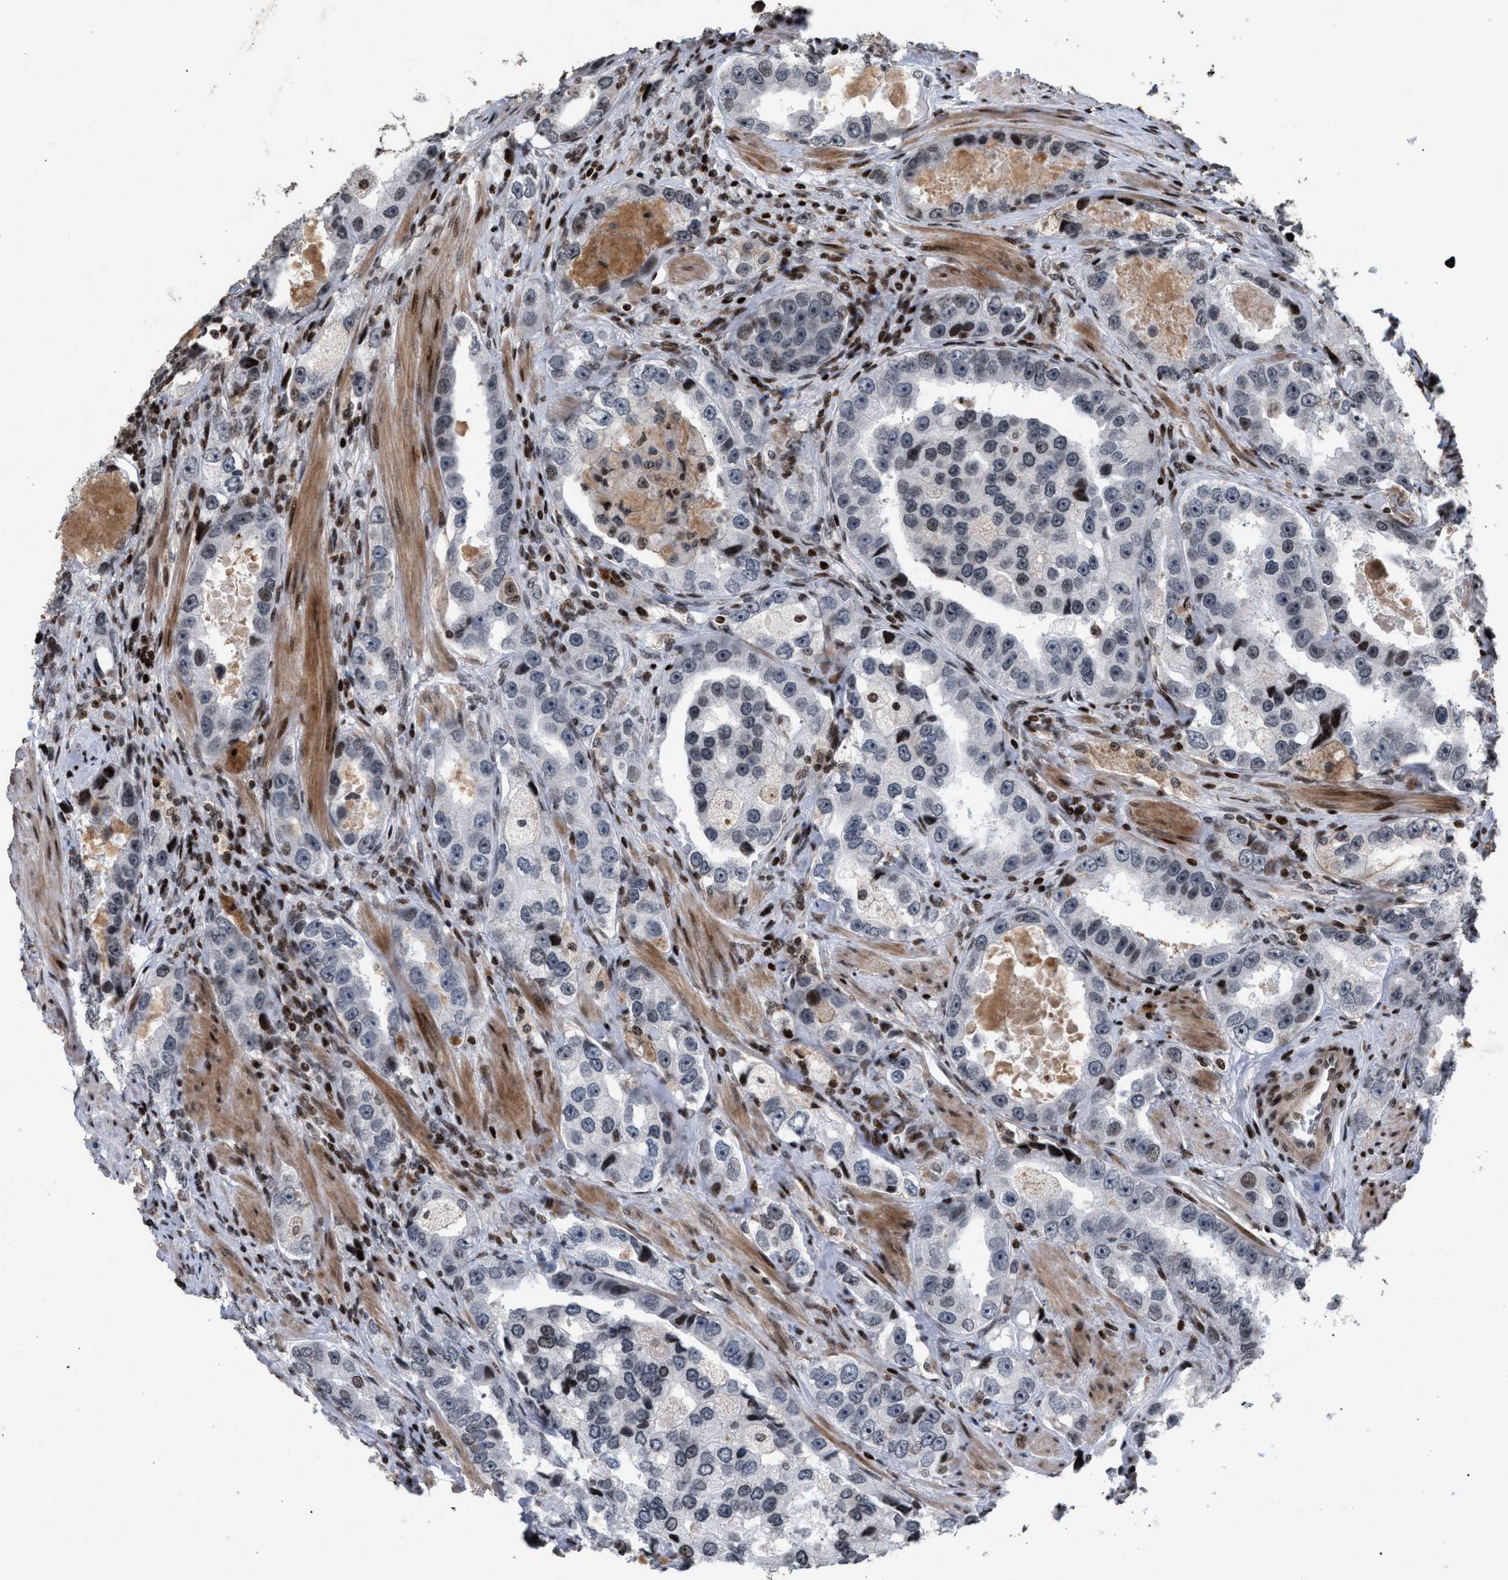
{"staining": {"intensity": "weak", "quantity": "<25%", "location": "nuclear"}, "tissue": "prostate cancer", "cell_type": "Tumor cells", "image_type": "cancer", "snomed": [{"axis": "morphology", "description": "Adenocarcinoma, High grade"}, {"axis": "topography", "description": "Prostate"}], "caption": "Adenocarcinoma (high-grade) (prostate) stained for a protein using IHC exhibits no staining tumor cells.", "gene": "FOXD3", "patient": {"sex": "male", "age": 63}}